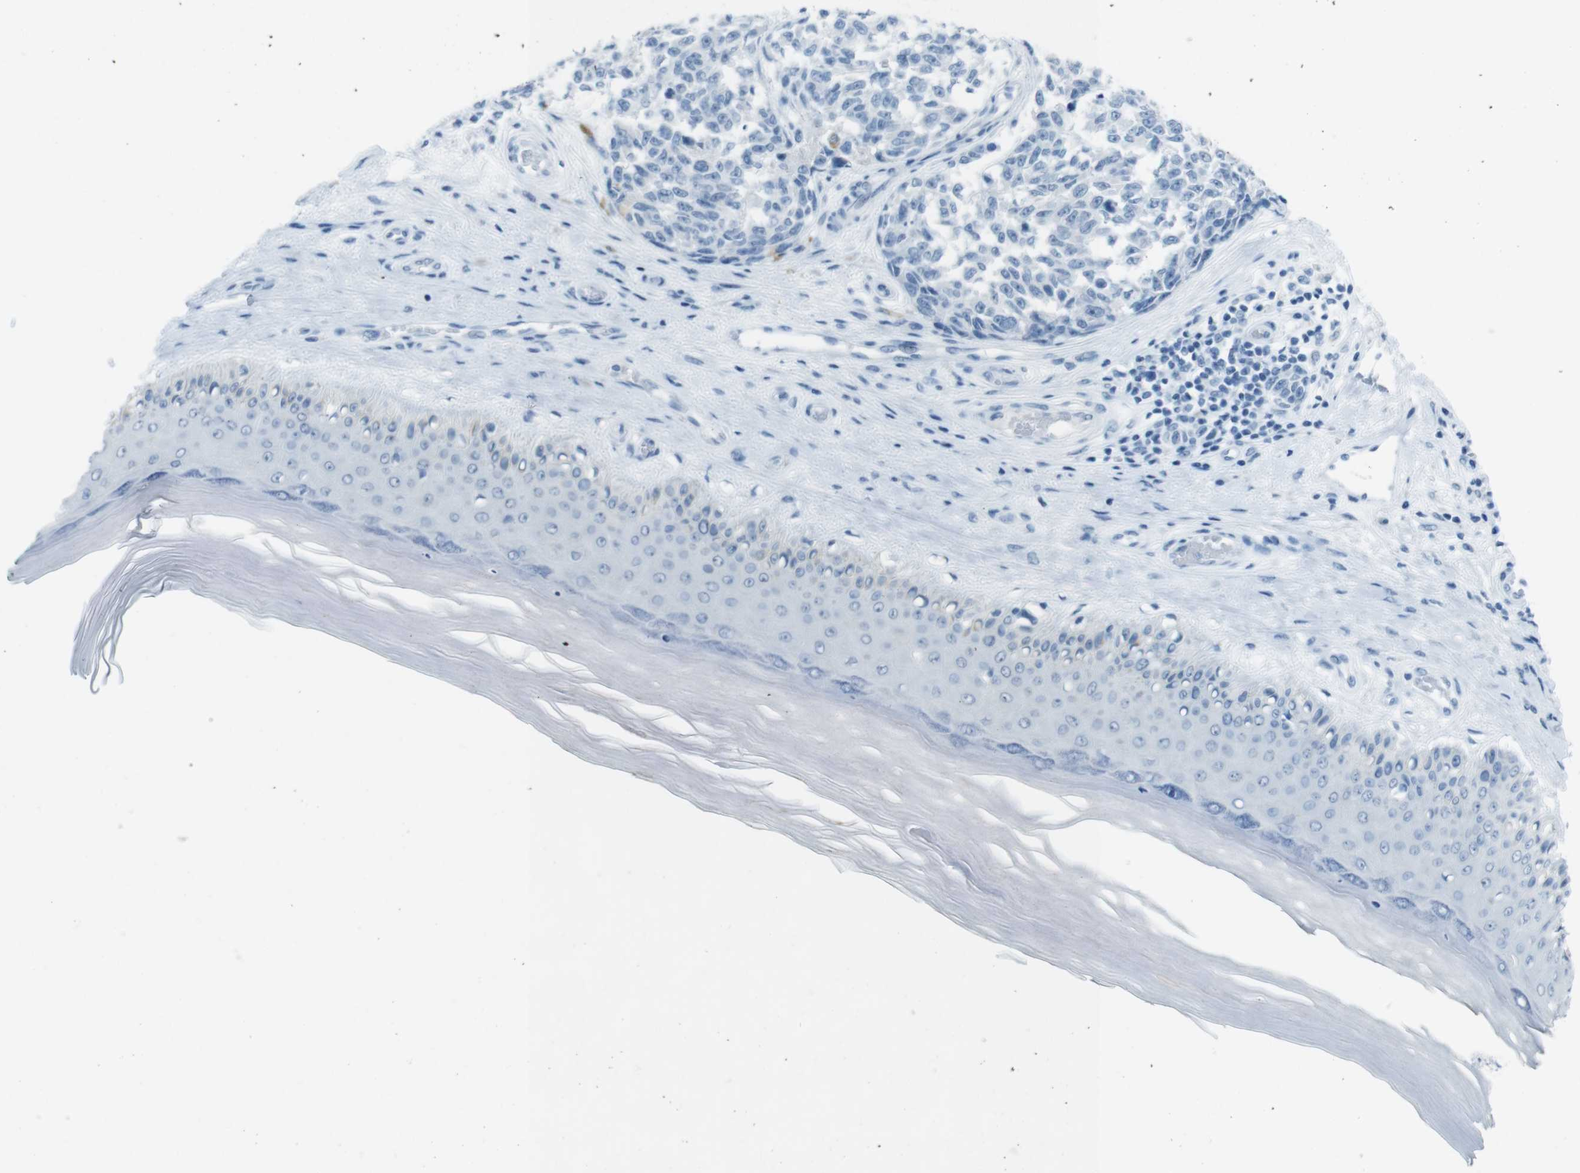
{"staining": {"intensity": "negative", "quantity": "none", "location": "none"}, "tissue": "melanoma", "cell_type": "Tumor cells", "image_type": "cancer", "snomed": [{"axis": "morphology", "description": "Malignant melanoma, NOS"}, {"axis": "topography", "description": "Skin"}], "caption": "High power microscopy histopathology image of an immunohistochemistry (IHC) histopathology image of malignant melanoma, revealing no significant staining in tumor cells.", "gene": "TMEM207", "patient": {"sex": "female", "age": 64}}